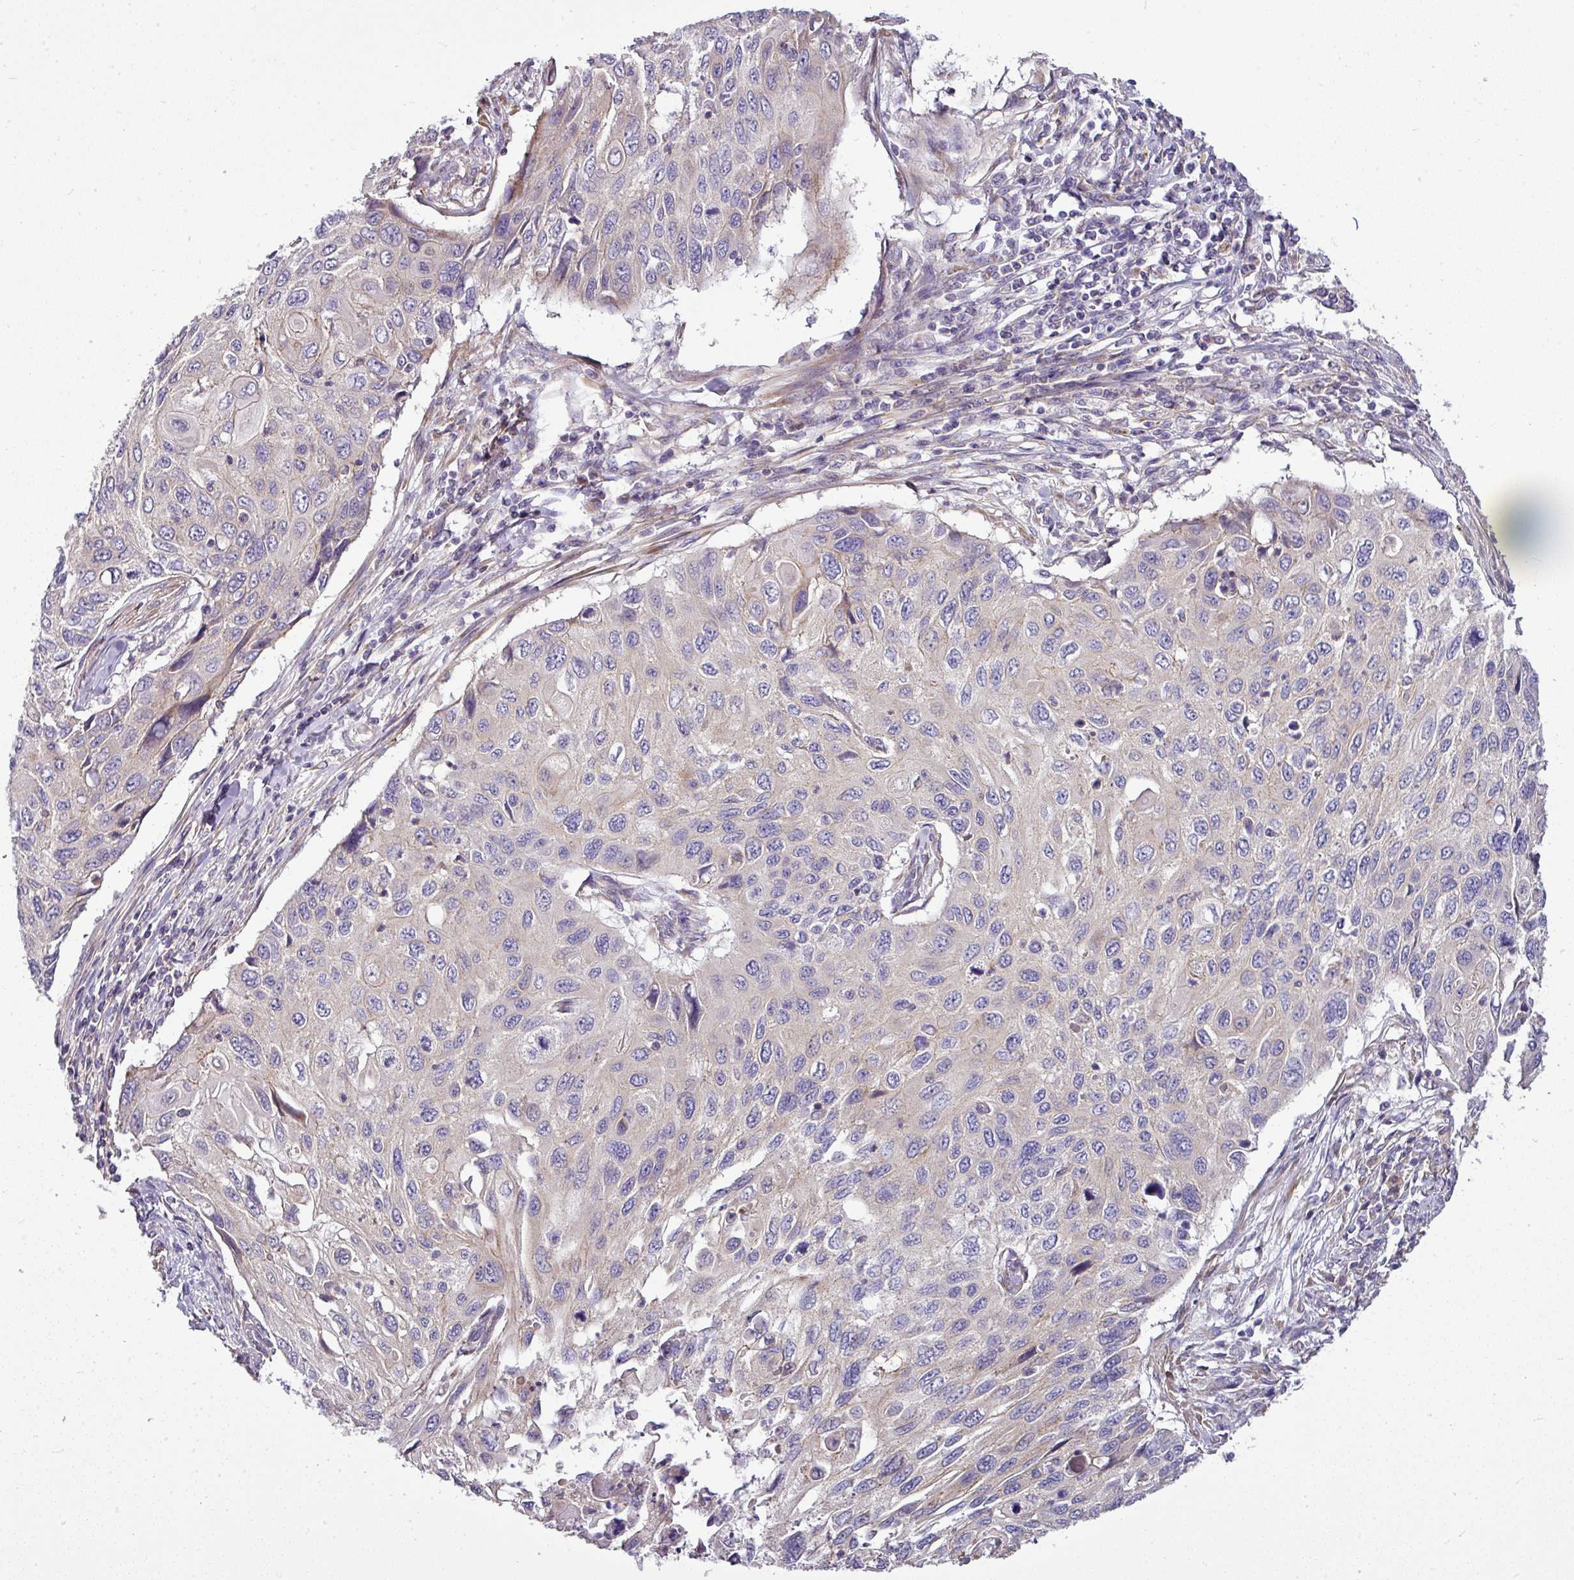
{"staining": {"intensity": "negative", "quantity": "none", "location": "none"}, "tissue": "cervical cancer", "cell_type": "Tumor cells", "image_type": "cancer", "snomed": [{"axis": "morphology", "description": "Squamous cell carcinoma, NOS"}, {"axis": "topography", "description": "Cervix"}], "caption": "The photomicrograph demonstrates no significant positivity in tumor cells of cervical cancer.", "gene": "GAN", "patient": {"sex": "female", "age": 70}}